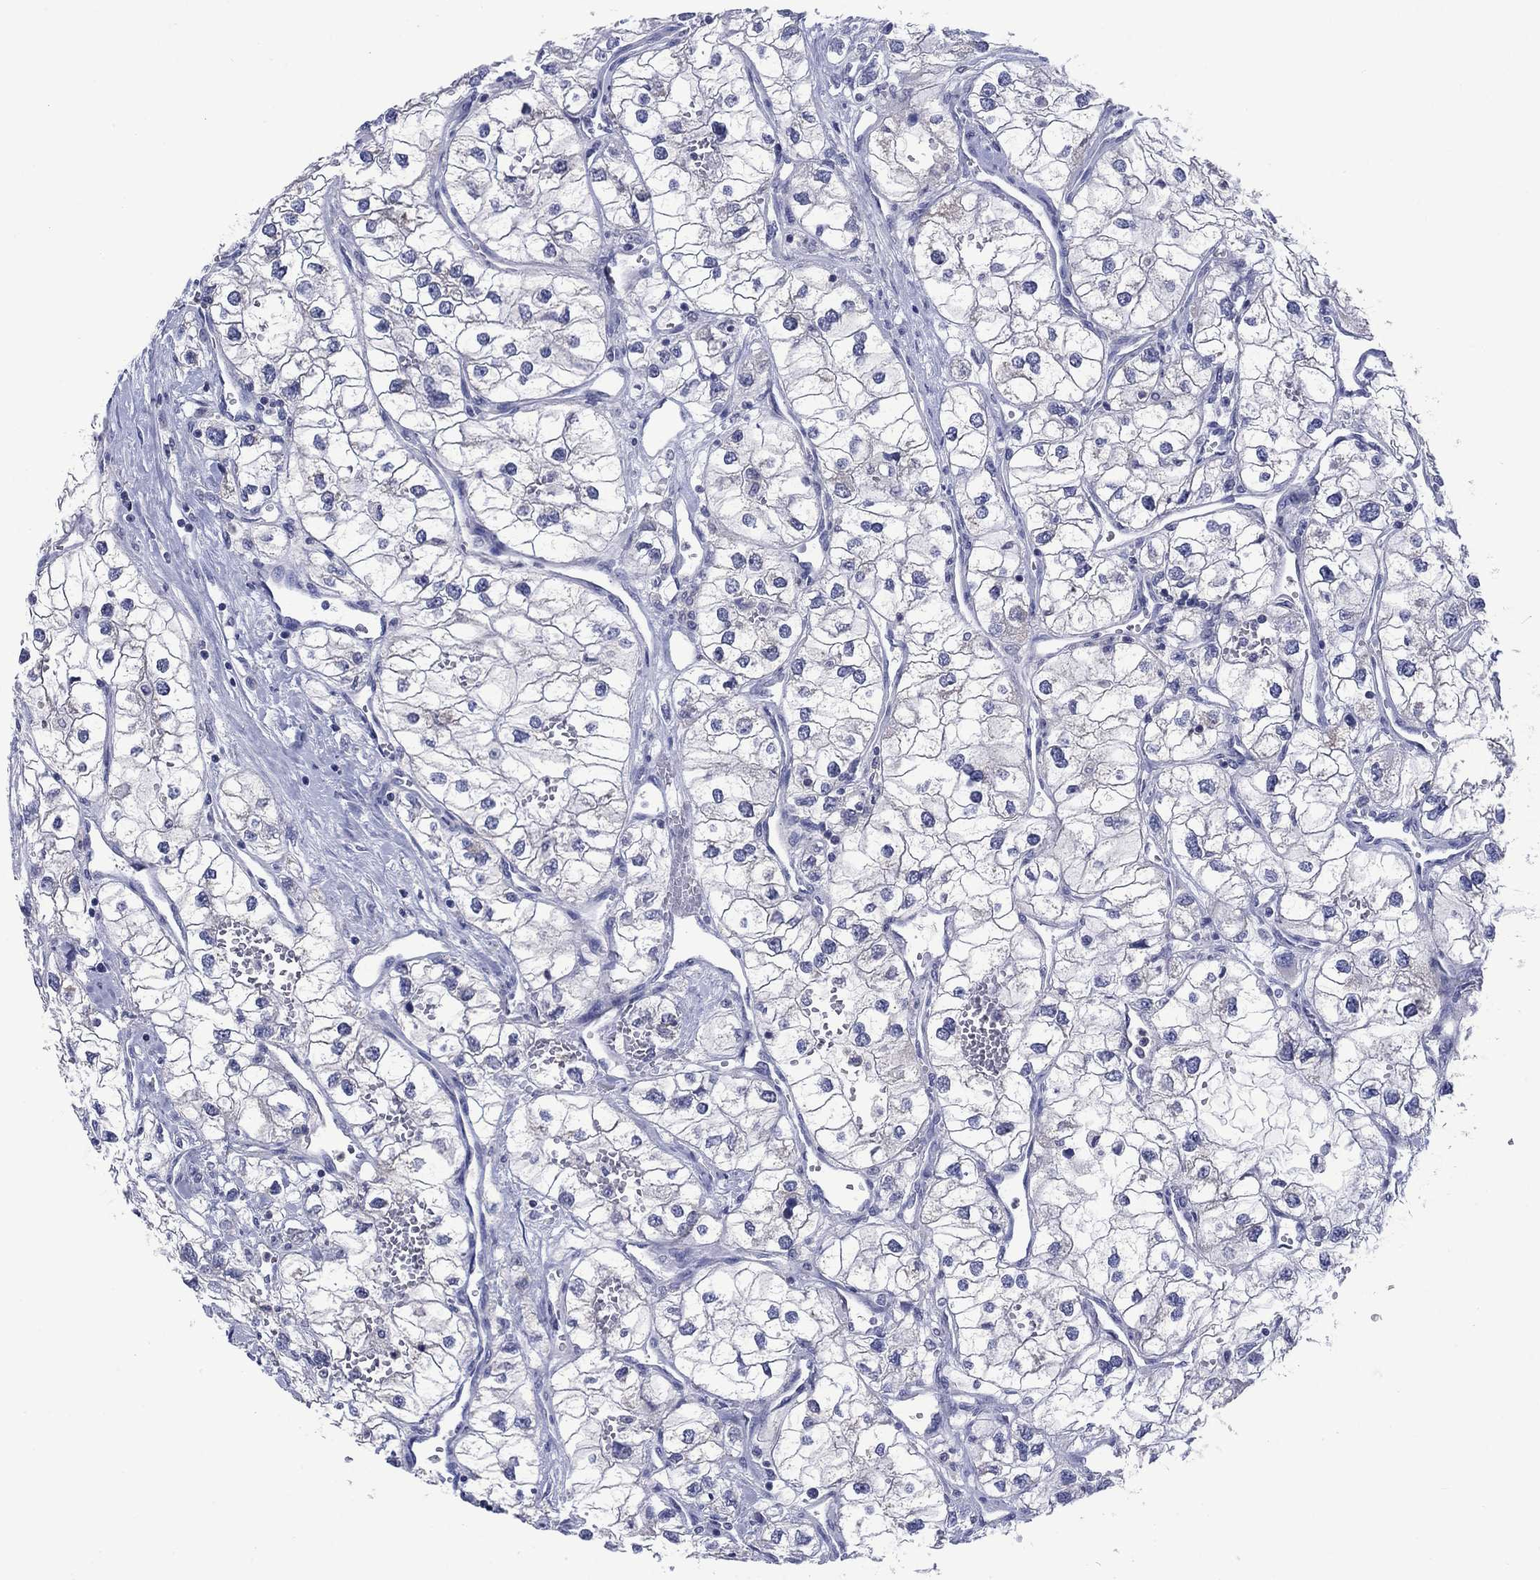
{"staining": {"intensity": "negative", "quantity": "none", "location": "none"}, "tissue": "renal cancer", "cell_type": "Tumor cells", "image_type": "cancer", "snomed": [{"axis": "morphology", "description": "Adenocarcinoma, NOS"}, {"axis": "topography", "description": "Kidney"}], "caption": "High power microscopy micrograph of an IHC photomicrograph of renal cancer, revealing no significant positivity in tumor cells. (DAB (3,3'-diaminobenzidine) immunohistochemistry (IHC) visualized using brightfield microscopy, high magnification).", "gene": "FER1L6", "patient": {"sex": "male", "age": 59}}